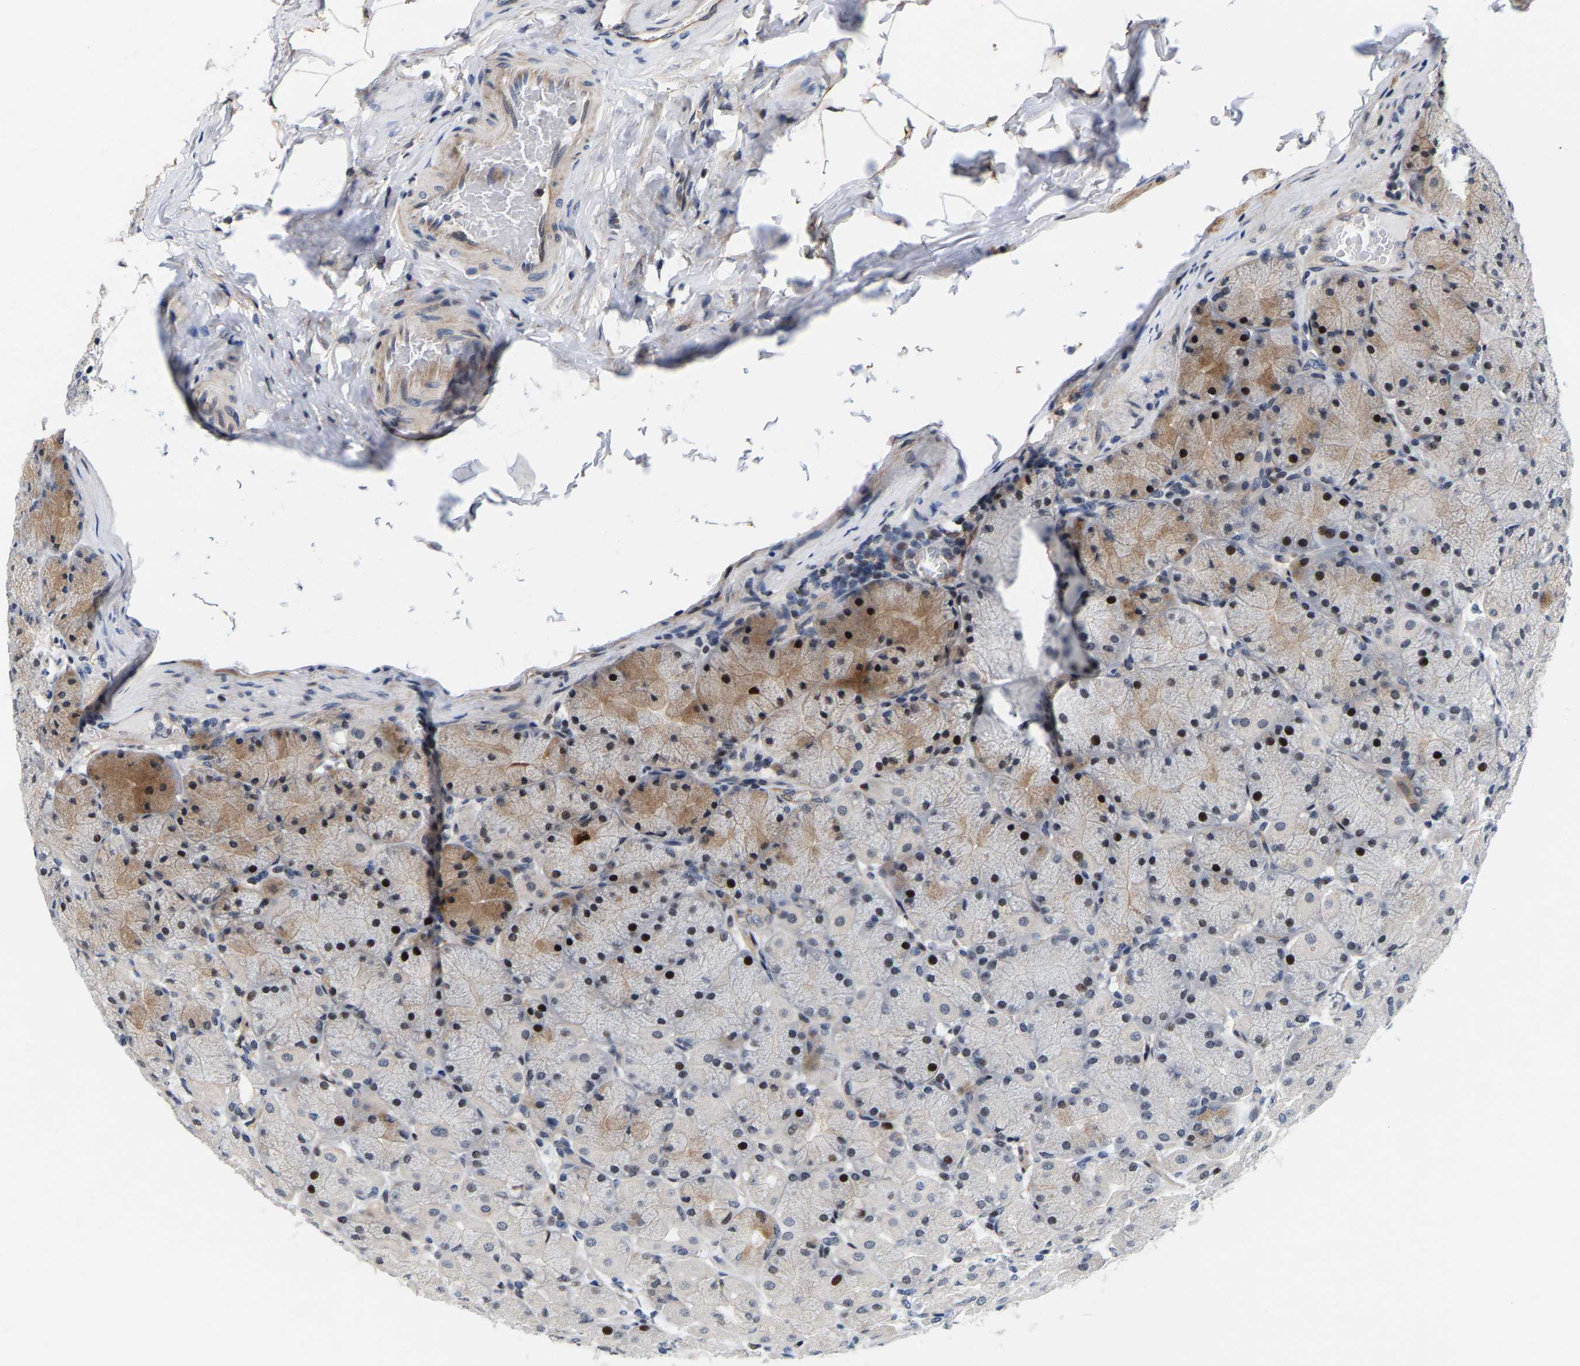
{"staining": {"intensity": "strong", "quantity": "25%-75%", "location": "cytoplasmic/membranous,nuclear"}, "tissue": "stomach", "cell_type": "Glandular cells", "image_type": "normal", "snomed": [{"axis": "morphology", "description": "Normal tissue, NOS"}, {"axis": "topography", "description": "Stomach, upper"}], "caption": "Stomach stained for a protein demonstrates strong cytoplasmic/membranous,nuclear positivity in glandular cells. Immunohistochemistry stains the protein in brown and the nuclei are stained blue.", "gene": "GTPBP10", "patient": {"sex": "female", "age": 56}}